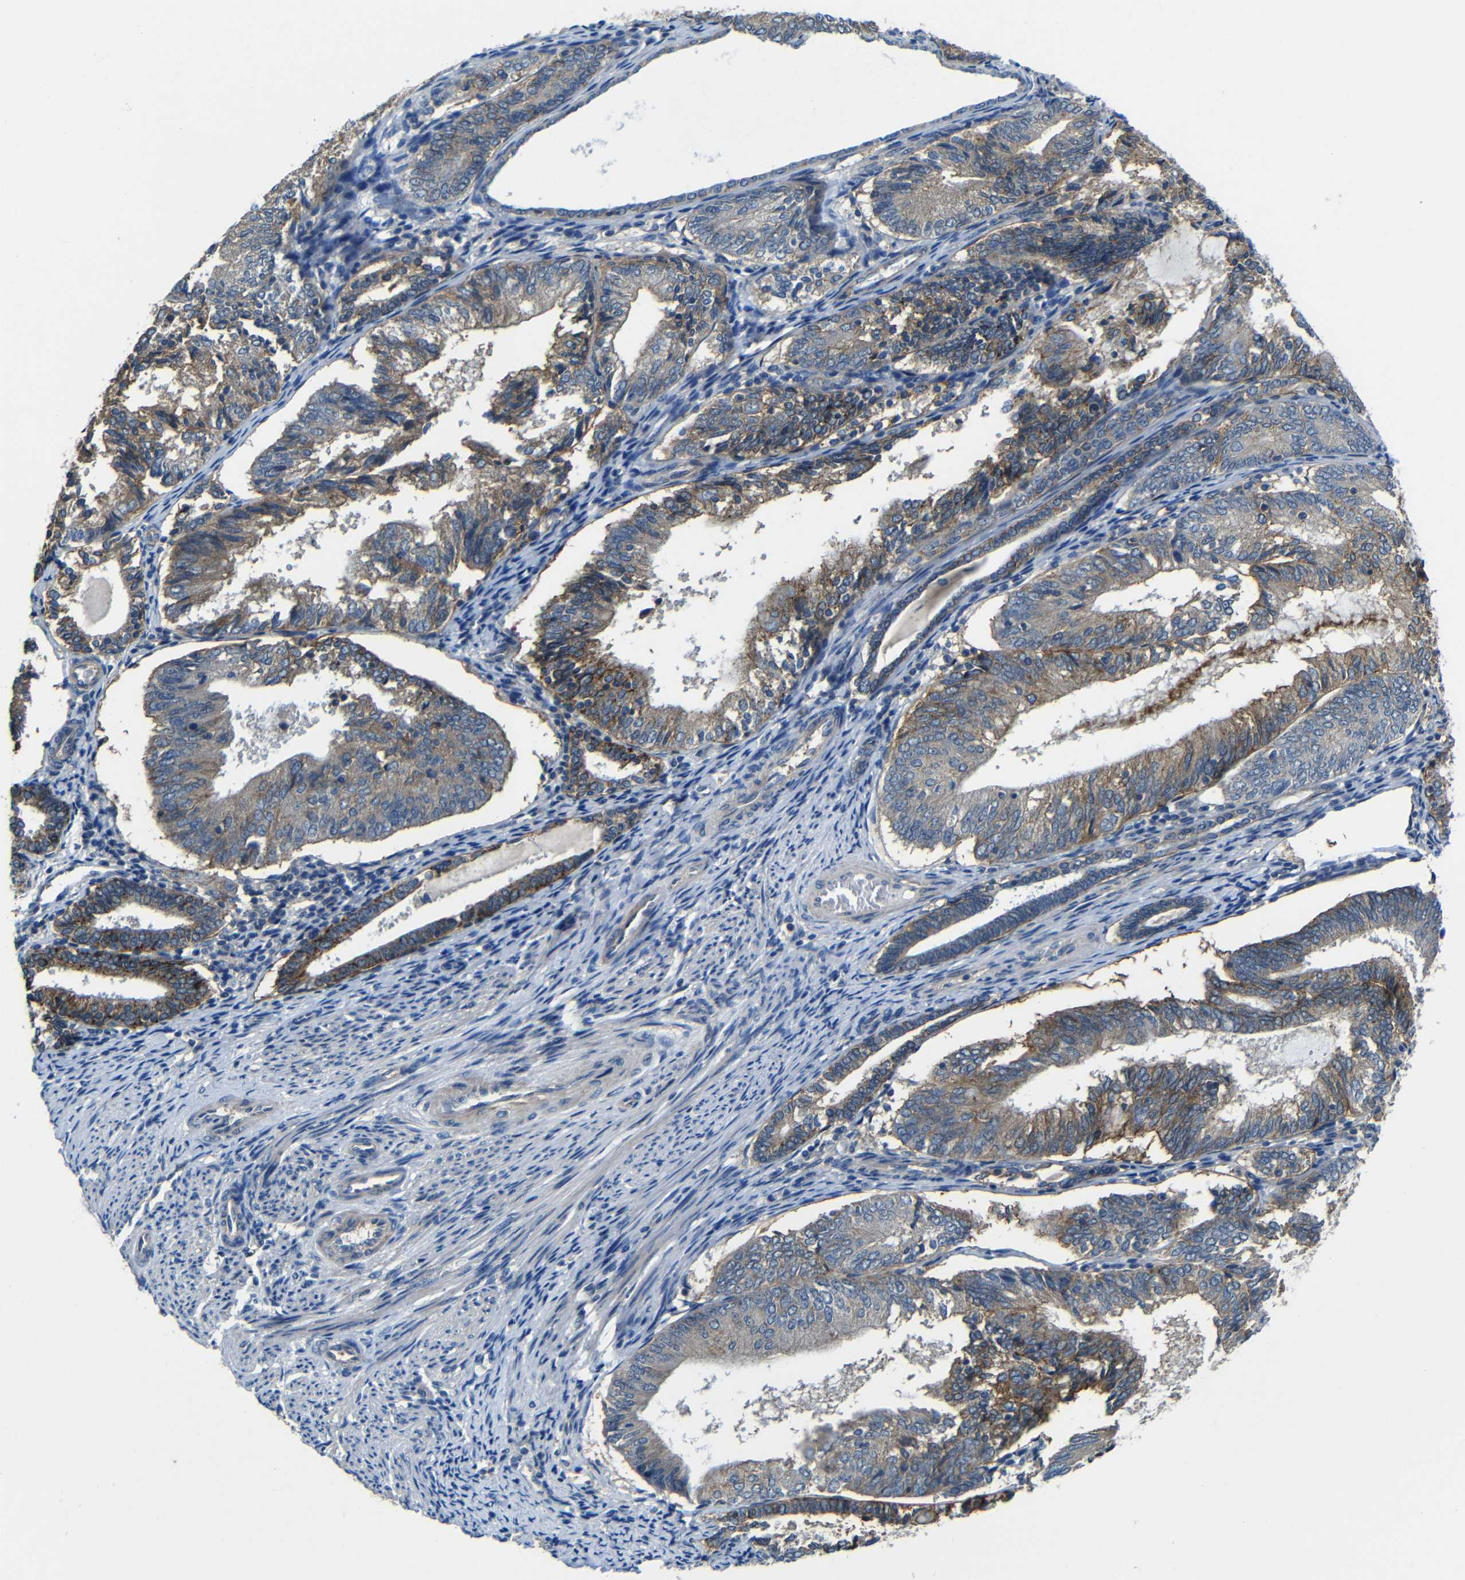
{"staining": {"intensity": "moderate", "quantity": "25%-75%", "location": "cytoplasmic/membranous"}, "tissue": "endometrial cancer", "cell_type": "Tumor cells", "image_type": "cancer", "snomed": [{"axis": "morphology", "description": "Adenocarcinoma, NOS"}, {"axis": "topography", "description": "Endometrium"}], "caption": "Endometrial cancer (adenocarcinoma) tissue displays moderate cytoplasmic/membranous expression in approximately 25%-75% of tumor cells, visualized by immunohistochemistry.", "gene": "ZNF90", "patient": {"sex": "female", "age": 81}}